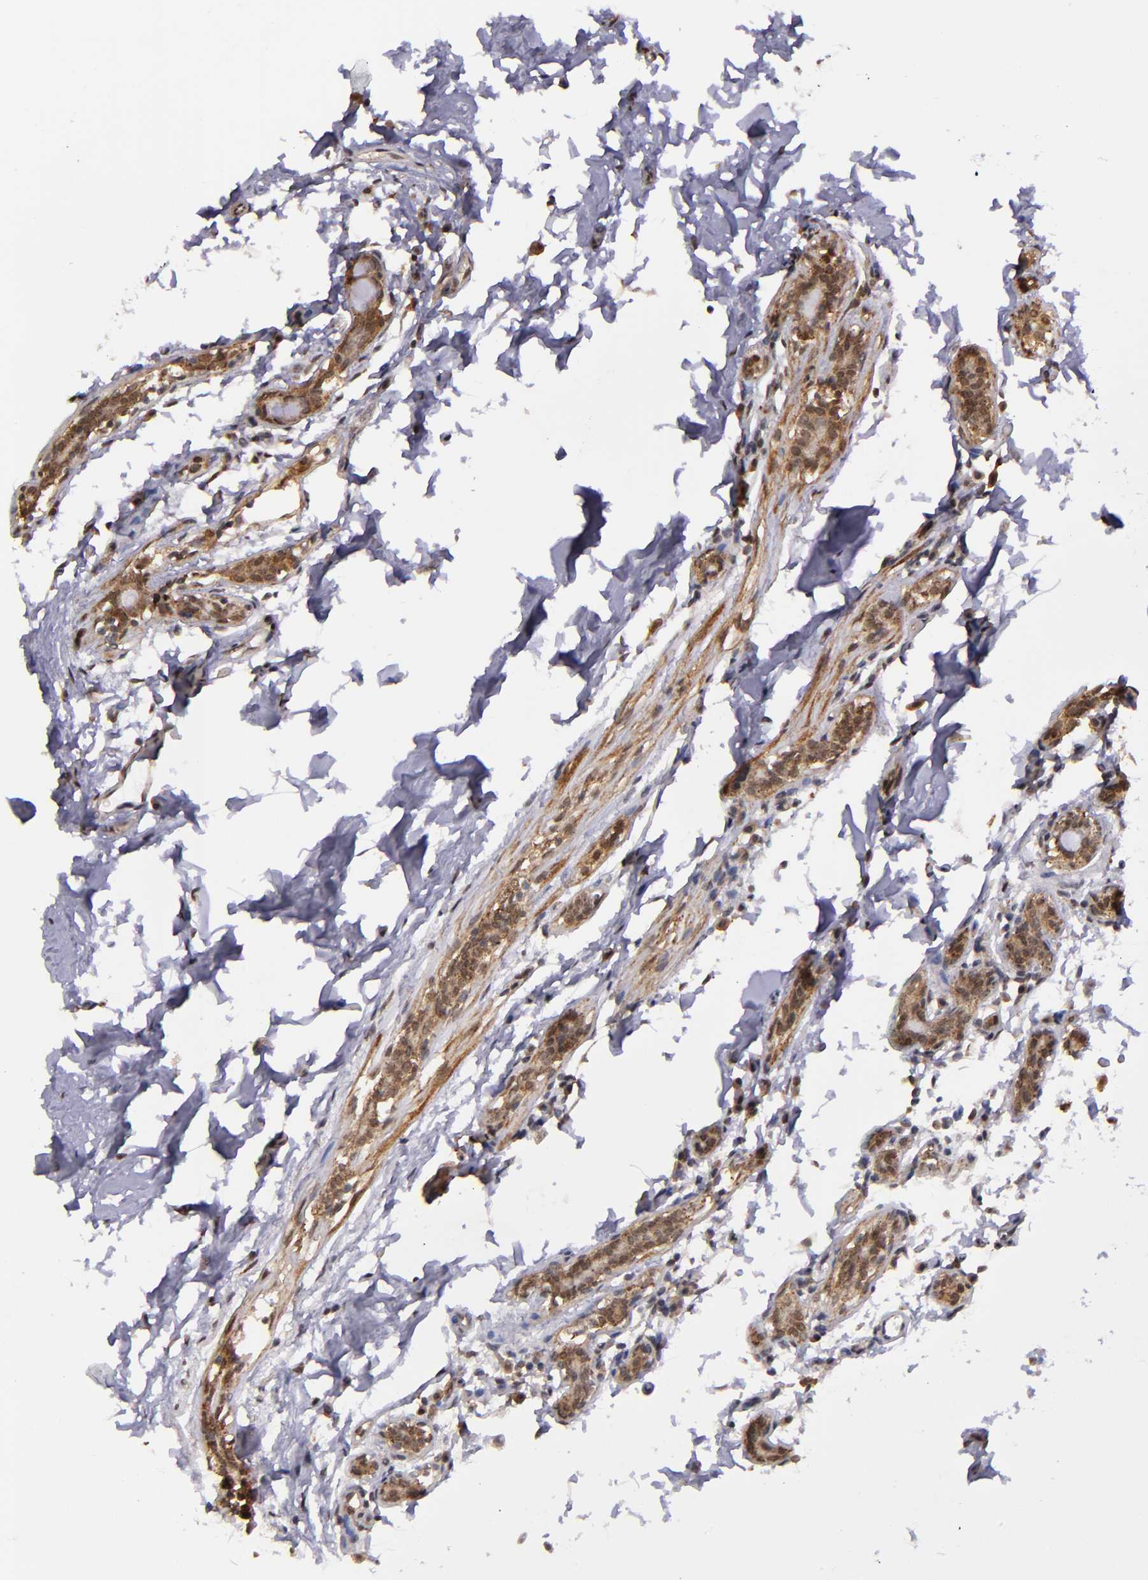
{"staining": {"intensity": "moderate", "quantity": ">75%", "location": "cytoplasmic/membranous,nuclear"}, "tissue": "breast cancer", "cell_type": "Tumor cells", "image_type": "cancer", "snomed": [{"axis": "morphology", "description": "Lobular carcinoma"}, {"axis": "topography", "description": "Breast"}], "caption": "Protein staining exhibits moderate cytoplasmic/membranous and nuclear expression in approximately >75% of tumor cells in lobular carcinoma (breast).", "gene": "SIPA1L1", "patient": {"sex": "female", "age": 55}}